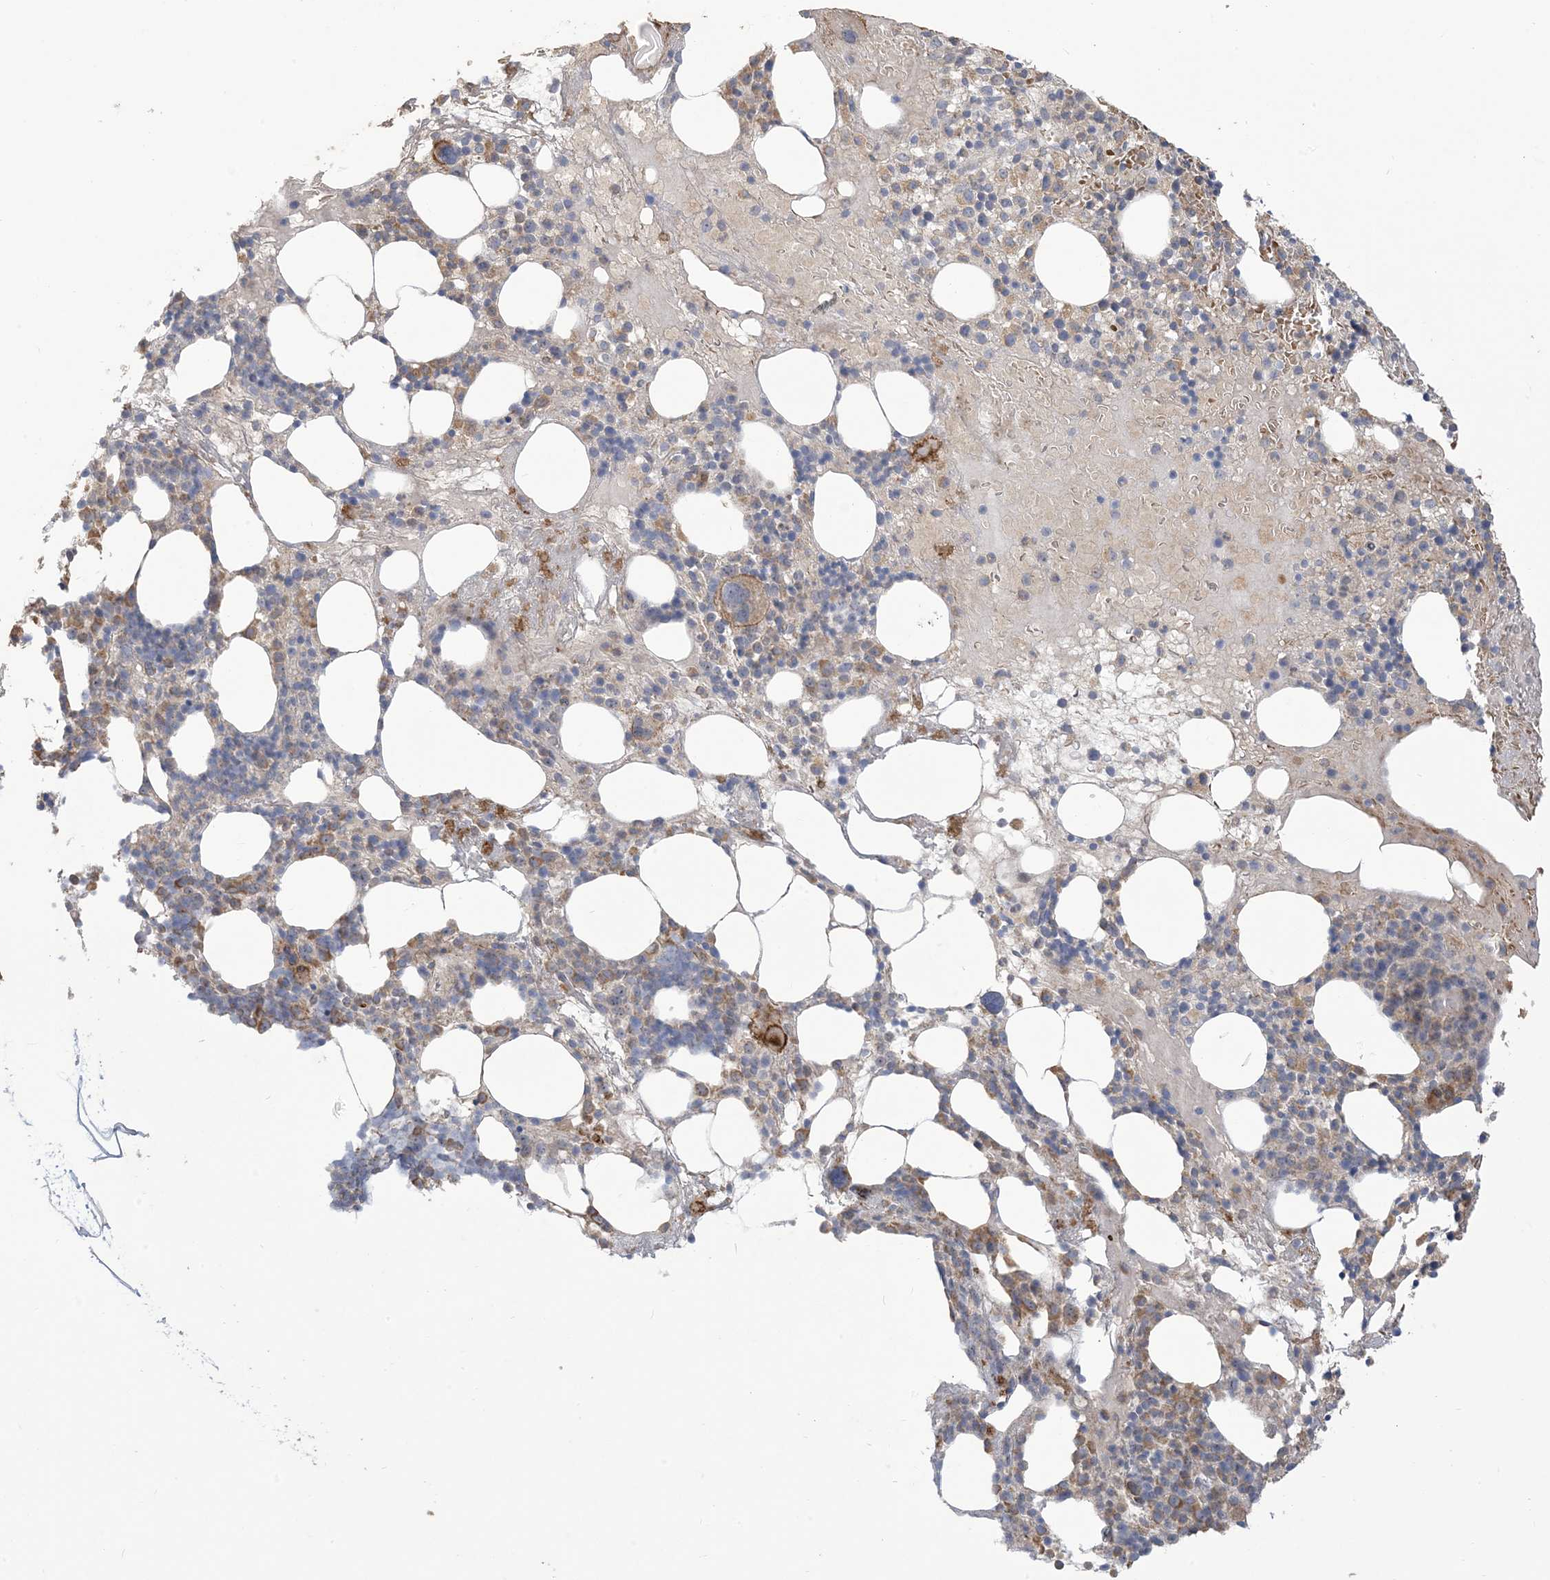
{"staining": {"intensity": "moderate", "quantity": "<25%", "location": "cytoplasmic/membranous"}, "tissue": "bone marrow", "cell_type": "Hematopoietic cells", "image_type": "normal", "snomed": [{"axis": "morphology", "description": "Normal tissue, NOS"}, {"axis": "morphology", "description": "Inflammation, NOS"}, {"axis": "topography", "description": "Bone marrow"}], "caption": "Moderate cytoplasmic/membranous staining is identified in approximately <25% of hematopoietic cells in unremarkable bone marrow.", "gene": "KLHL18", "patient": {"sex": "female", "age": 77}}